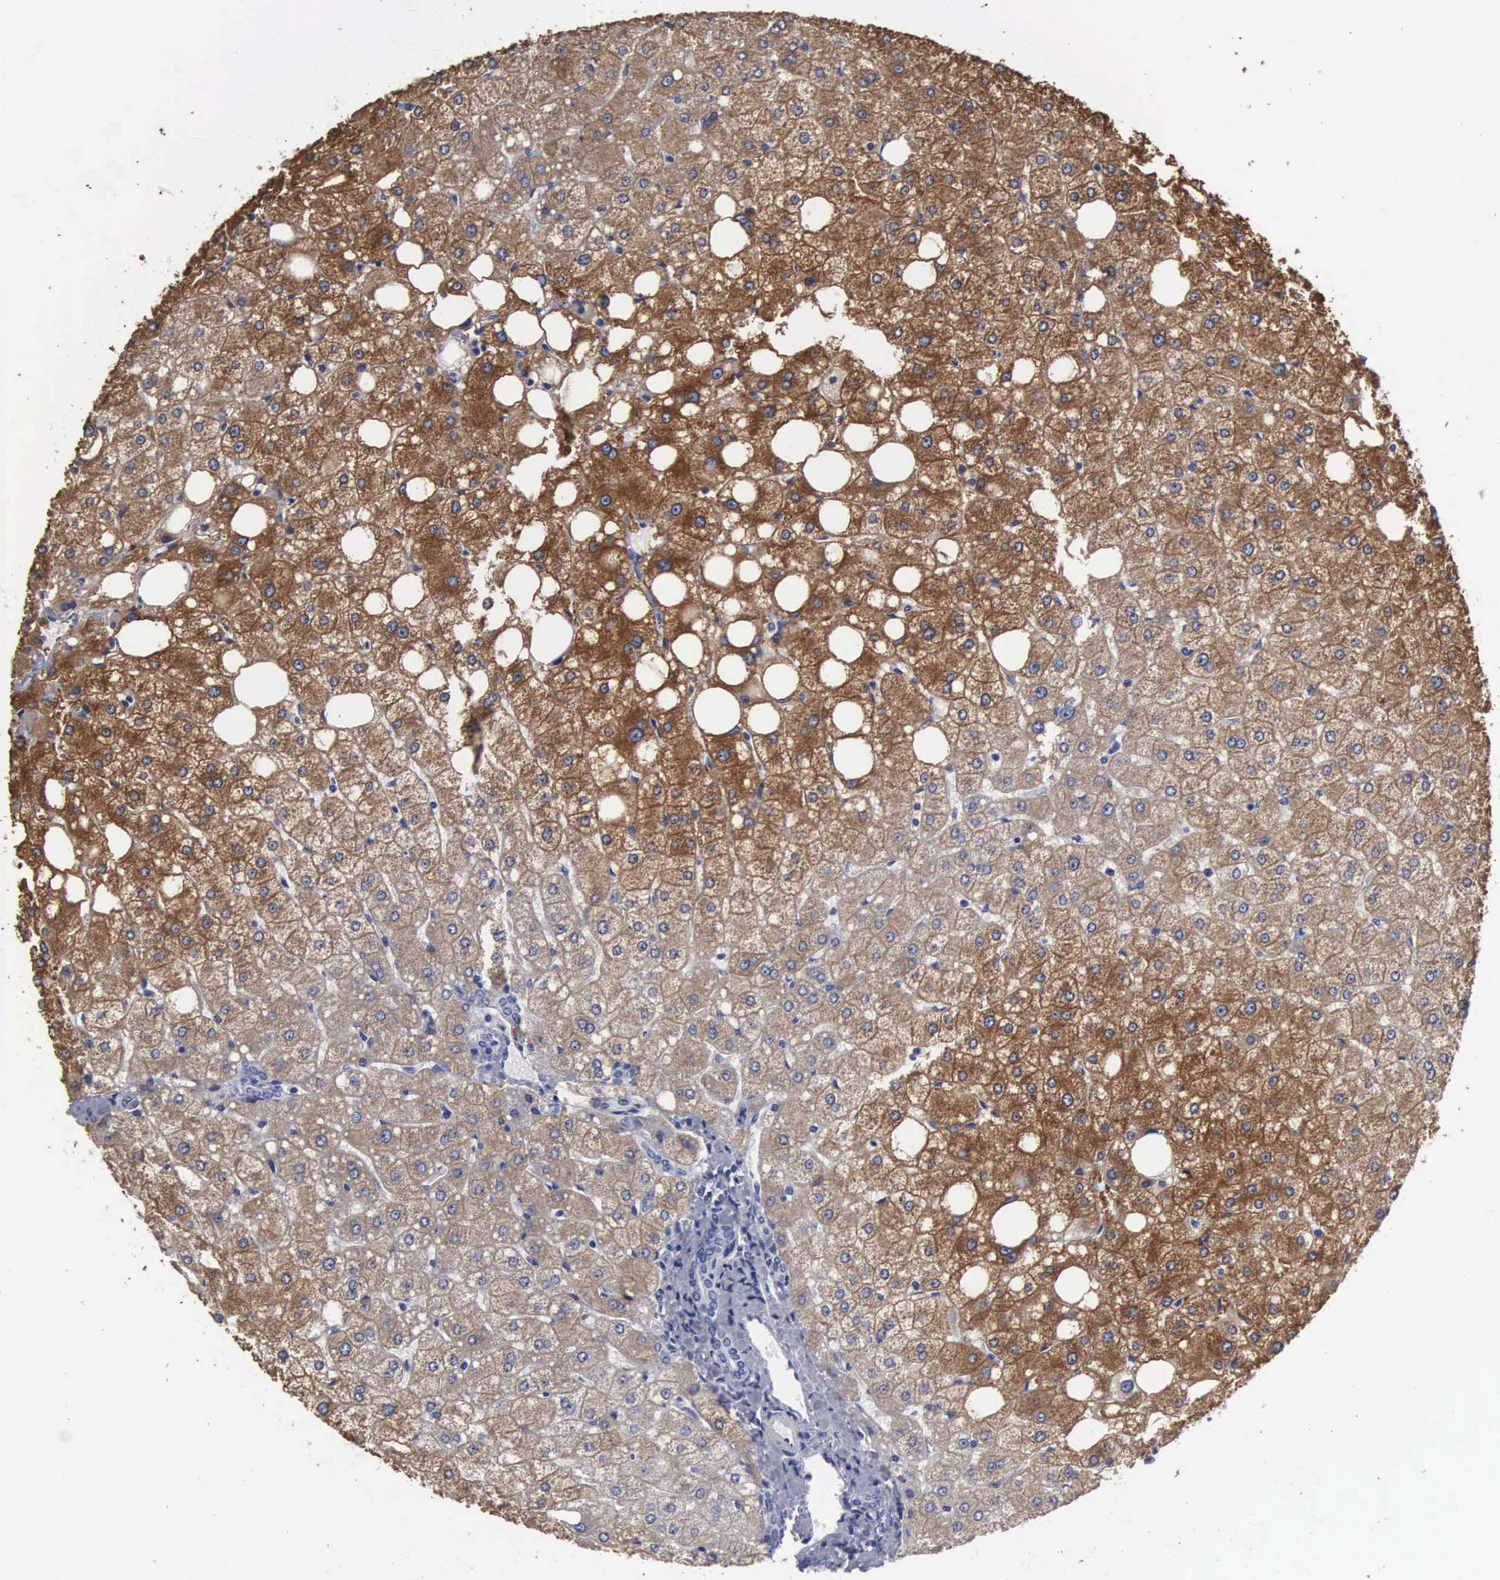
{"staining": {"intensity": "negative", "quantity": "none", "location": "none"}, "tissue": "liver", "cell_type": "Cholangiocytes", "image_type": "normal", "snomed": [{"axis": "morphology", "description": "Normal tissue, NOS"}, {"axis": "topography", "description": "Liver"}], "caption": "Protein analysis of benign liver exhibits no significant positivity in cholangiocytes. Nuclei are stained in blue.", "gene": "UPB1", "patient": {"sex": "male", "age": 35}}